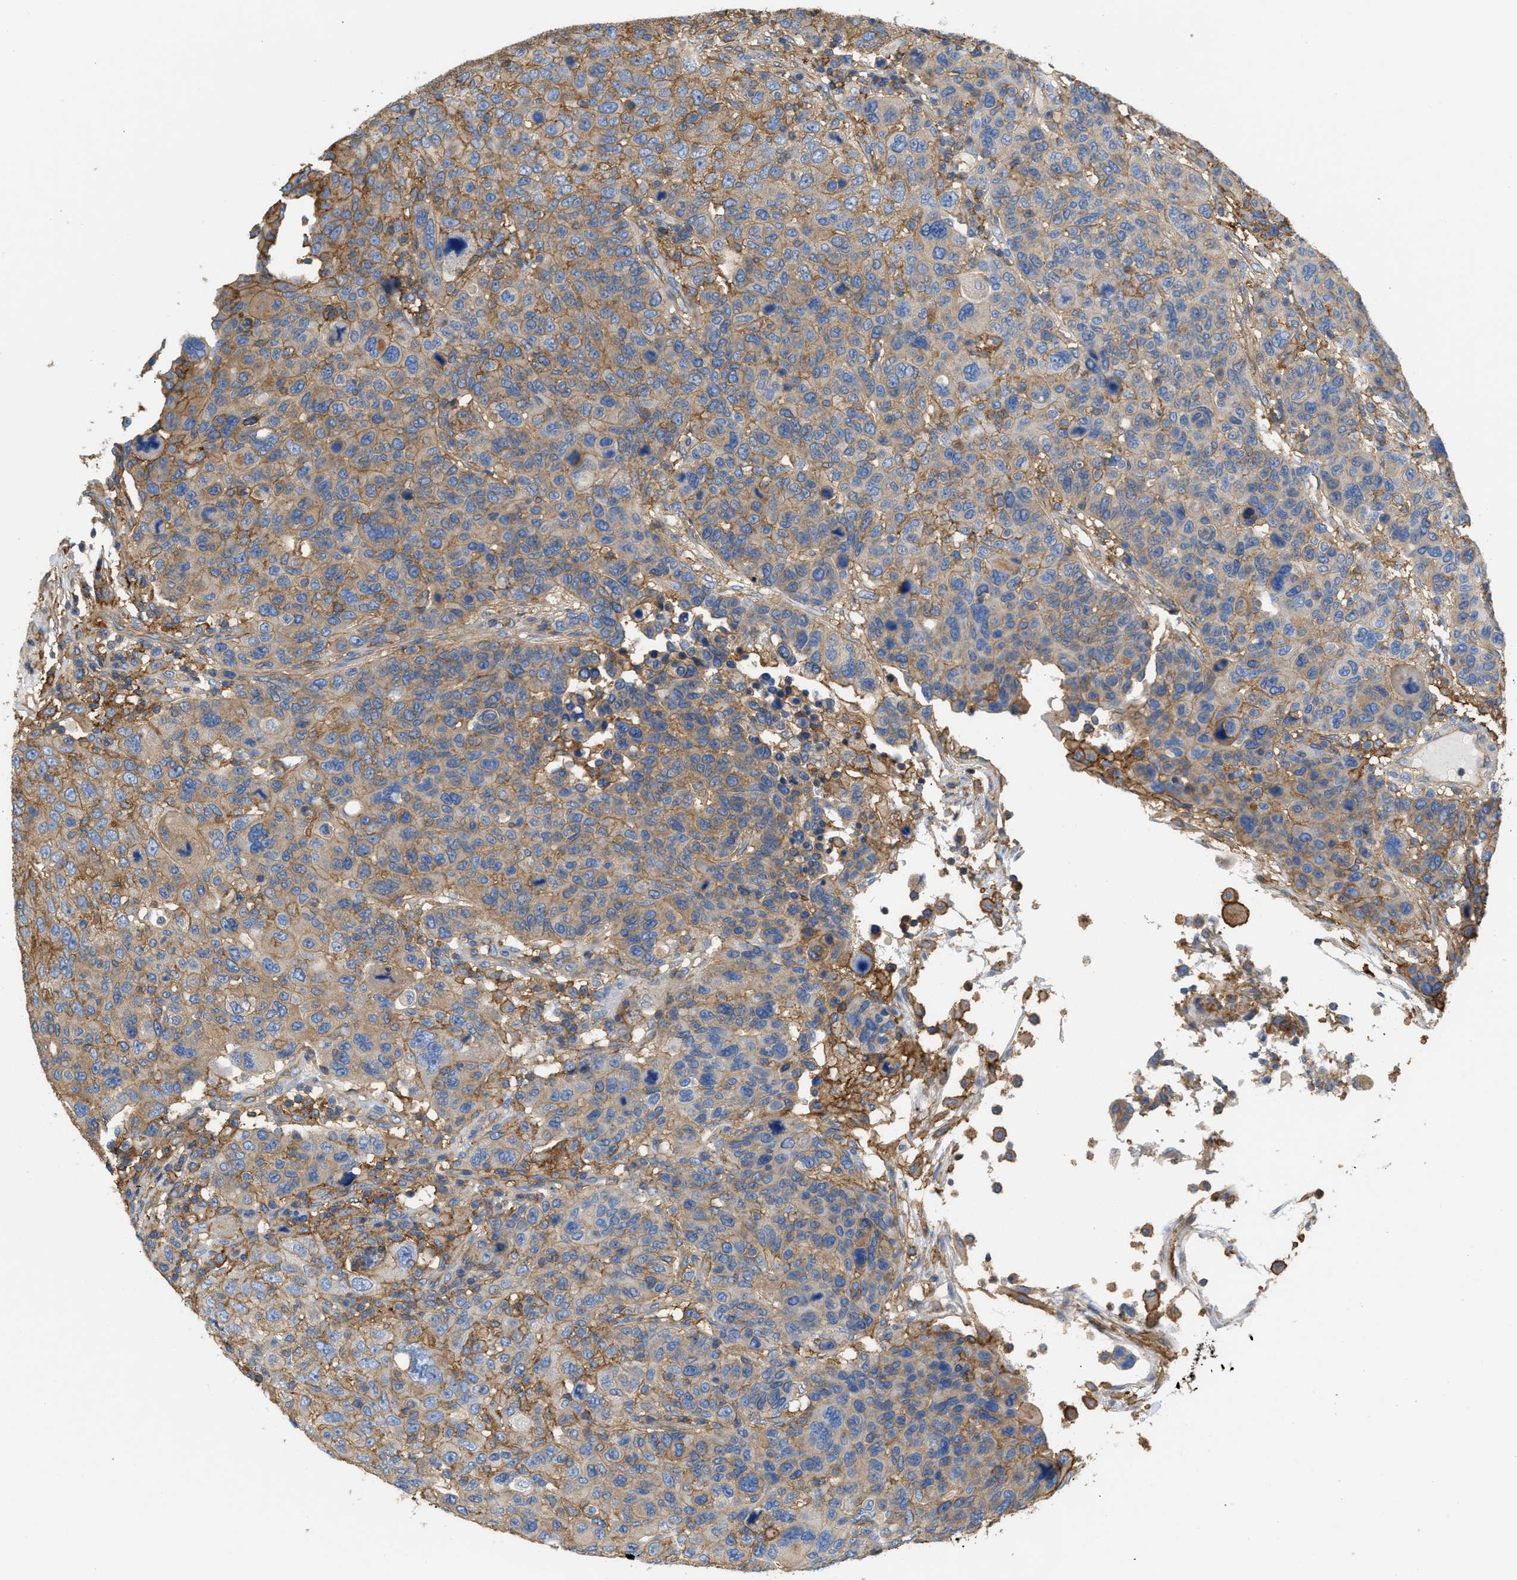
{"staining": {"intensity": "weak", "quantity": "25%-75%", "location": "cytoplasmic/membranous"}, "tissue": "breast cancer", "cell_type": "Tumor cells", "image_type": "cancer", "snomed": [{"axis": "morphology", "description": "Duct carcinoma"}, {"axis": "topography", "description": "Breast"}], "caption": "Immunohistochemical staining of breast cancer reveals low levels of weak cytoplasmic/membranous protein positivity in about 25%-75% of tumor cells. The staining is performed using DAB brown chromogen to label protein expression. The nuclei are counter-stained blue using hematoxylin.", "gene": "GNB4", "patient": {"sex": "female", "age": 37}}